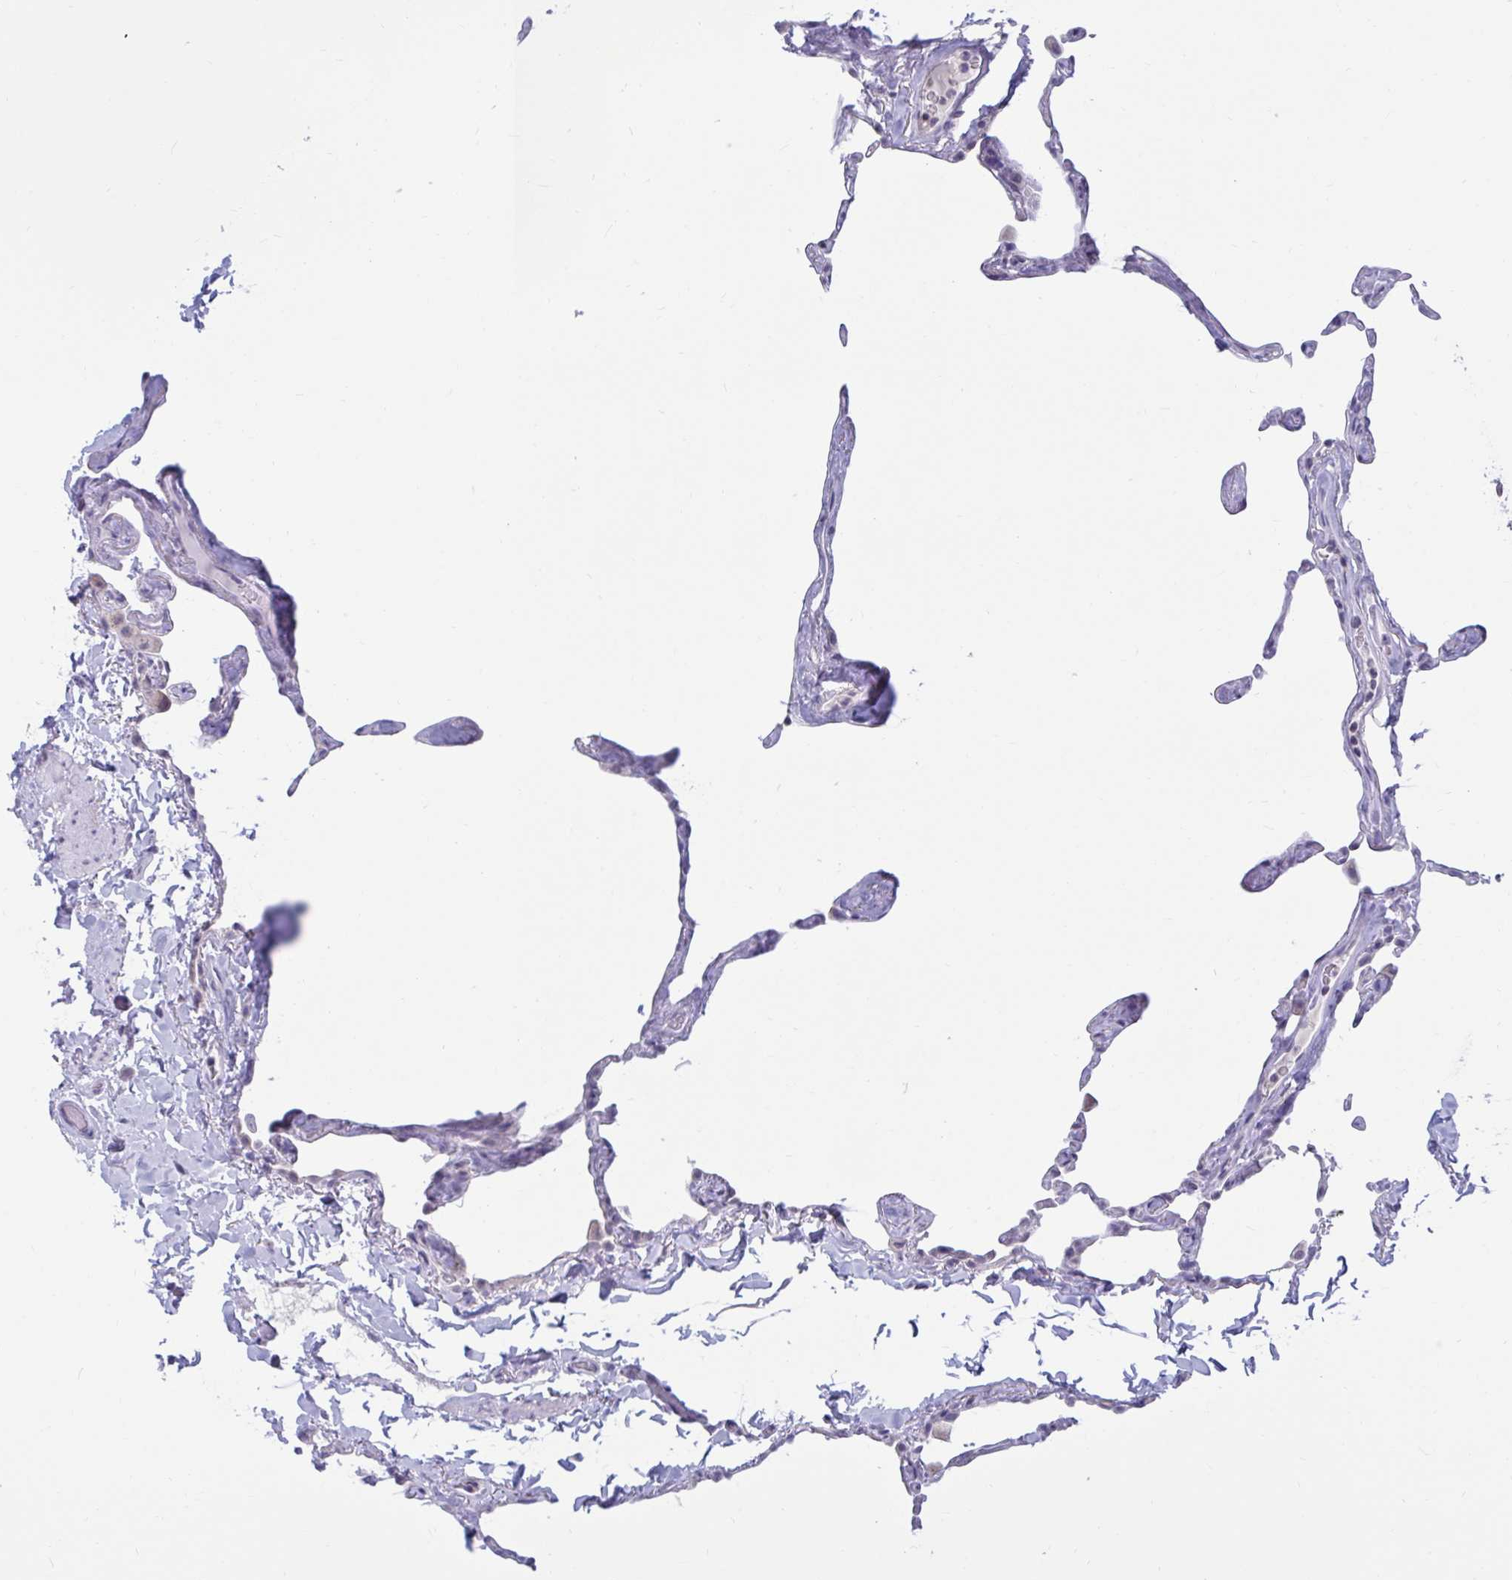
{"staining": {"intensity": "negative", "quantity": "none", "location": "none"}, "tissue": "lung", "cell_type": "Alveolar cells", "image_type": "normal", "snomed": [{"axis": "morphology", "description": "Normal tissue, NOS"}, {"axis": "topography", "description": "Lung"}], "caption": "High power microscopy histopathology image of an IHC photomicrograph of normal lung, revealing no significant positivity in alveolar cells.", "gene": "ARPP19", "patient": {"sex": "male", "age": 65}}